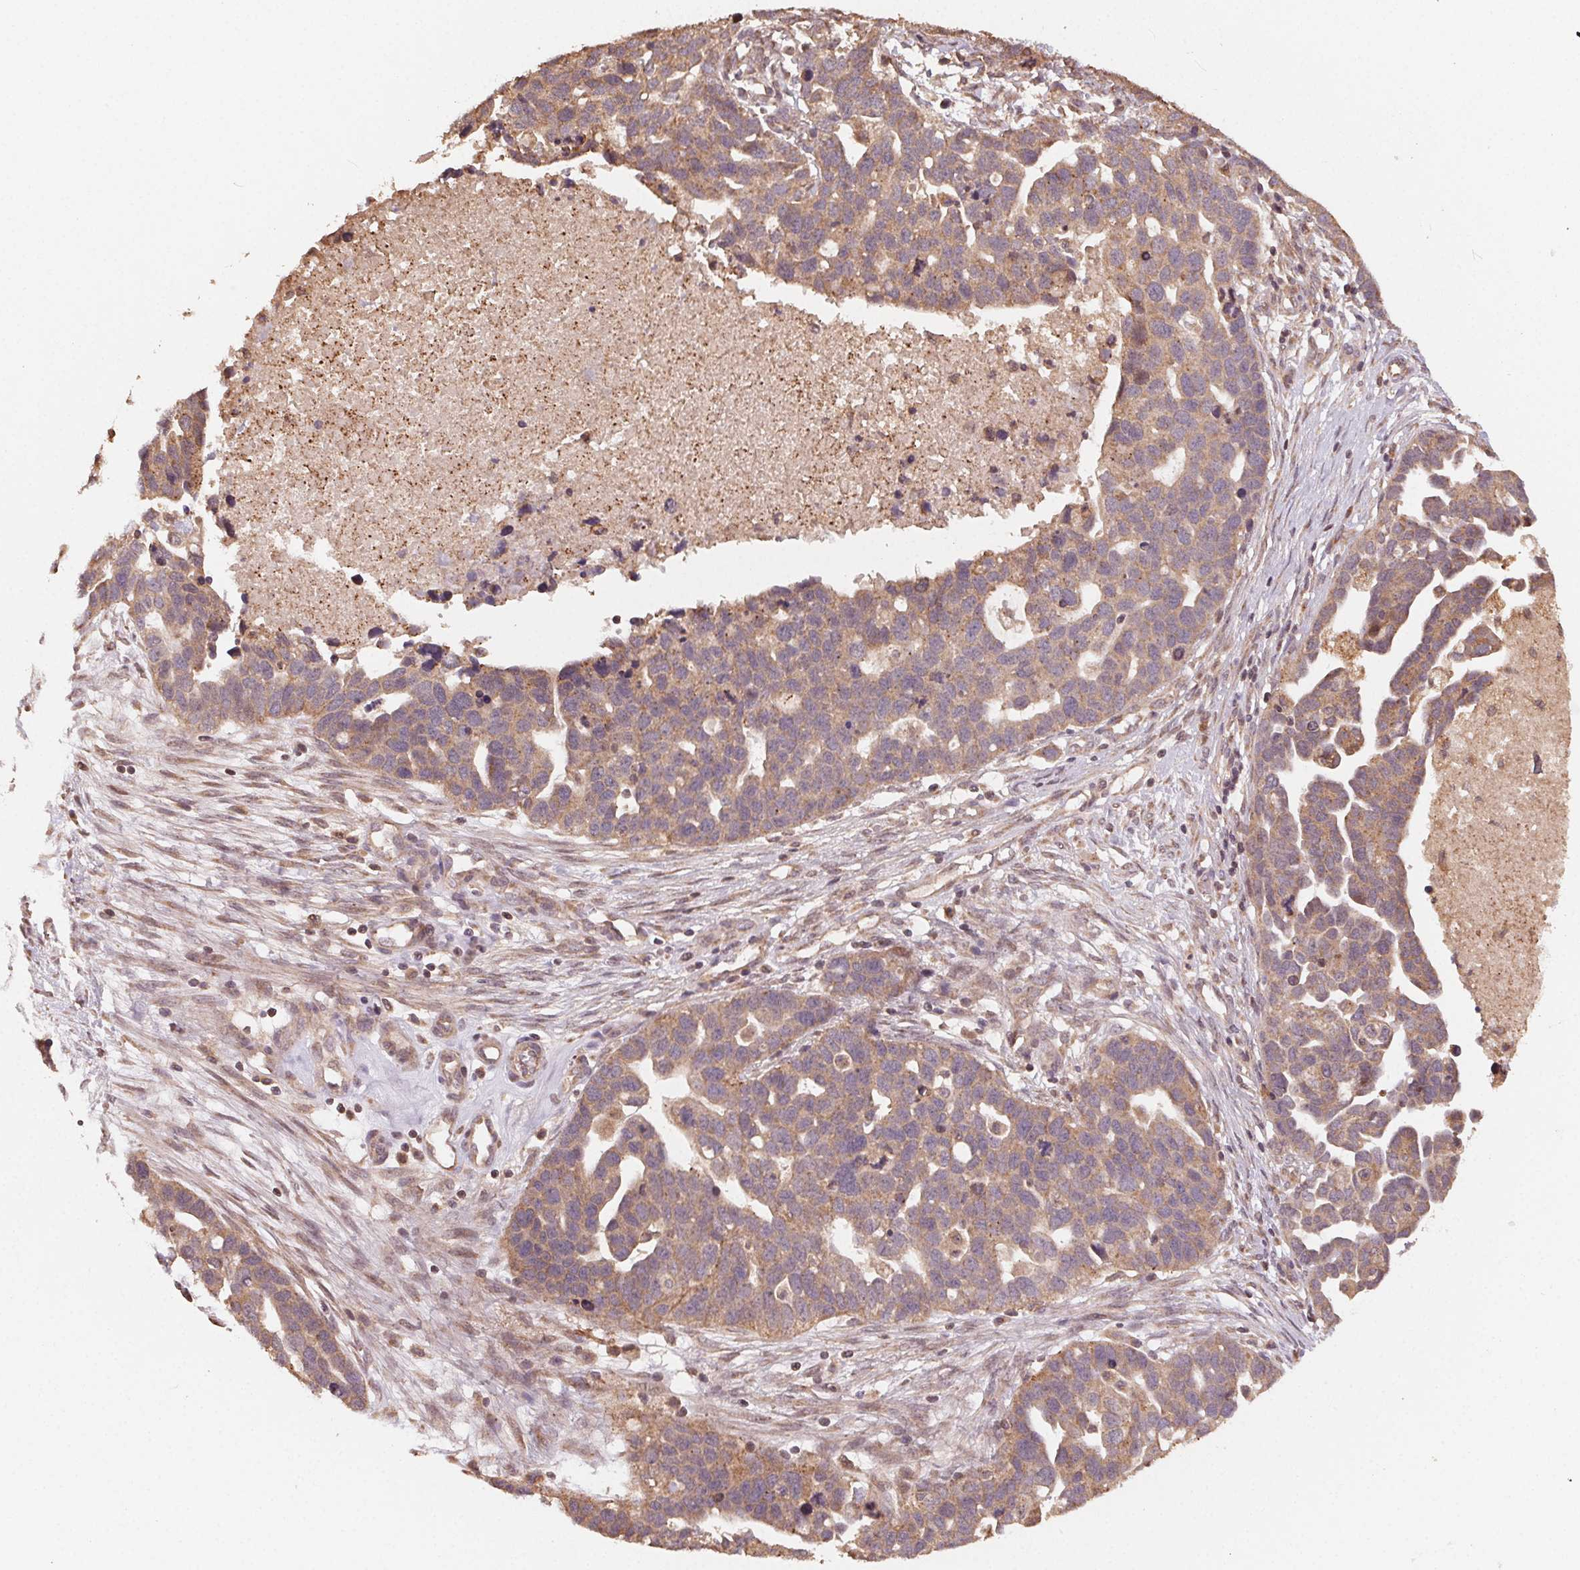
{"staining": {"intensity": "moderate", "quantity": ">75%", "location": "cytoplasmic/membranous"}, "tissue": "ovarian cancer", "cell_type": "Tumor cells", "image_type": "cancer", "snomed": [{"axis": "morphology", "description": "Cystadenocarcinoma, serous, NOS"}, {"axis": "topography", "description": "Ovary"}], "caption": "This is an image of IHC staining of serous cystadenocarcinoma (ovarian), which shows moderate staining in the cytoplasmic/membranous of tumor cells.", "gene": "WBP2", "patient": {"sex": "female", "age": 54}}